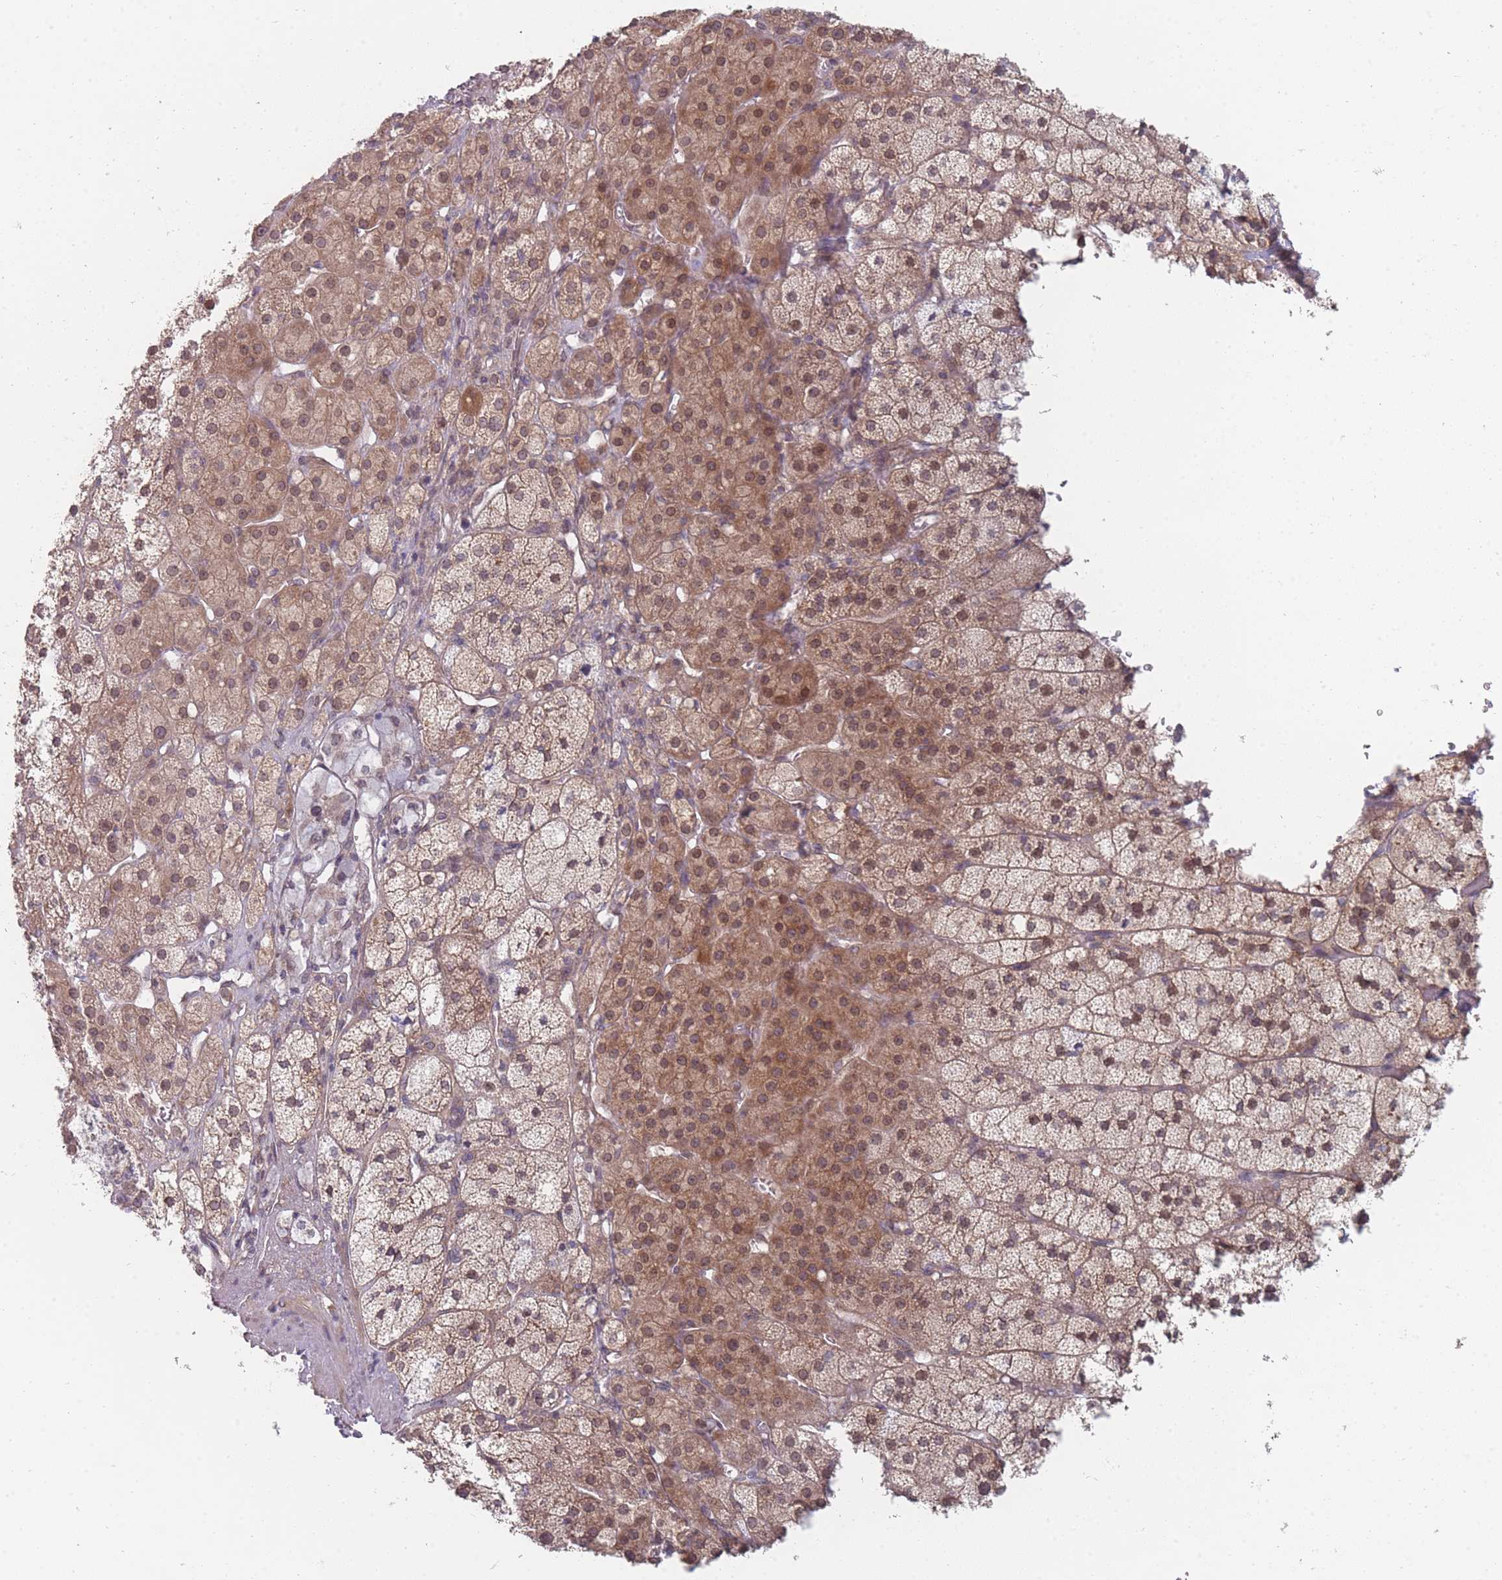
{"staining": {"intensity": "moderate", "quantity": ">75%", "location": "cytoplasmic/membranous,nuclear"}, "tissue": "adrenal gland", "cell_type": "Glandular cells", "image_type": "normal", "snomed": [{"axis": "morphology", "description": "Normal tissue, NOS"}, {"axis": "topography", "description": "Adrenal gland"}], "caption": "This histopathology image shows immunohistochemistry (IHC) staining of benign adrenal gland, with medium moderate cytoplasmic/membranous,nuclear expression in about >75% of glandular cells.", "gene": "PCDH12", "patient": {"sex": "female", "age": 52}}